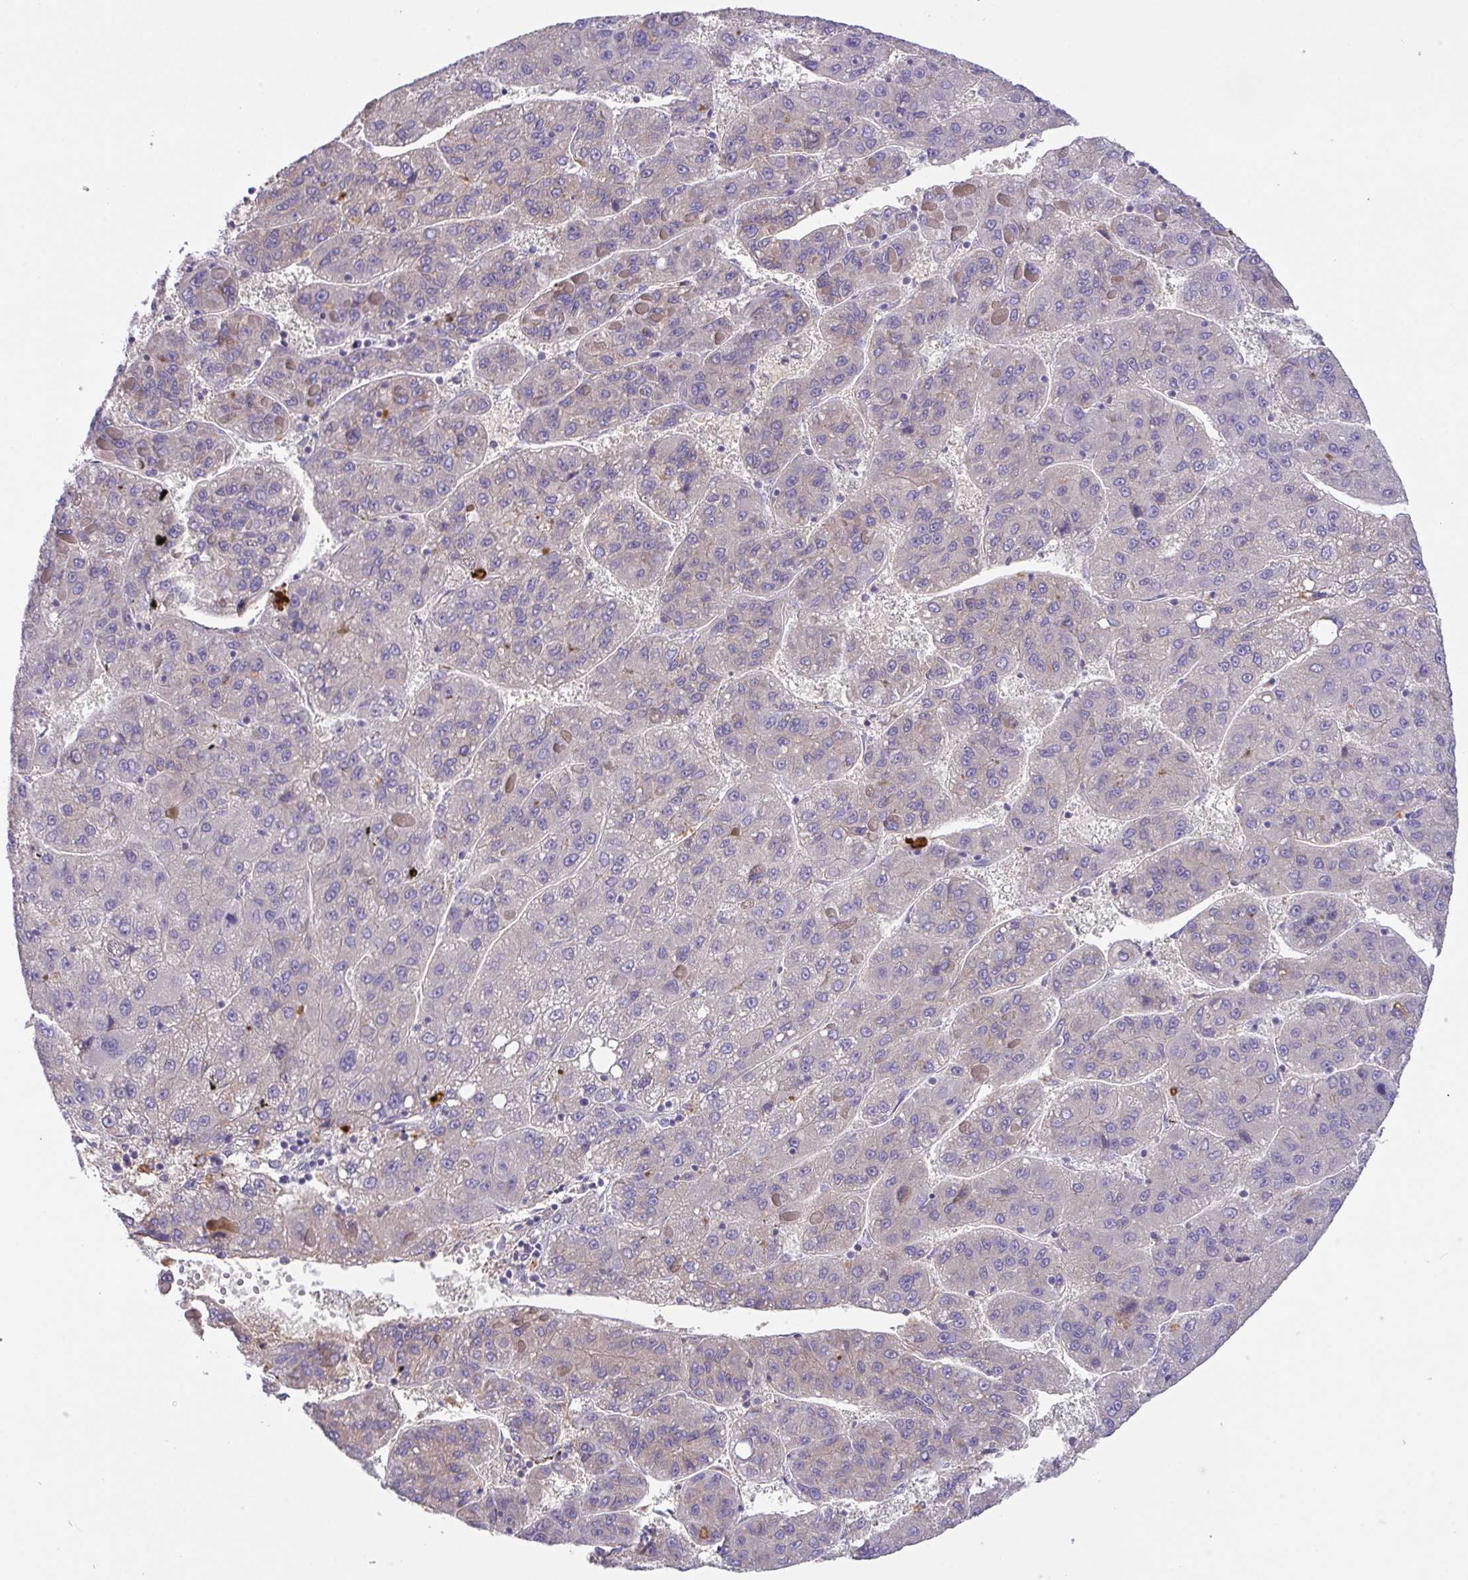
{"staining": {"intensity": "weak", "quantity": "<25%", "location": "cytoplasmic/membranous"}, "tissue": "liver cancer", "cell_type": "Tumor cells", "image_type": "cancer", "snomed": [{"axis": "morphology", "description": "Carcinoma, Hepatocellular, NOS"}, {"axis": "topography", "description": "Liver"}], "caption": "Liver cancer was stained to show a protein in brown. There is no significant positivity in tumor cells.", "gene": "ZNF581", "patient": {"sex": "female", "age": 82}}